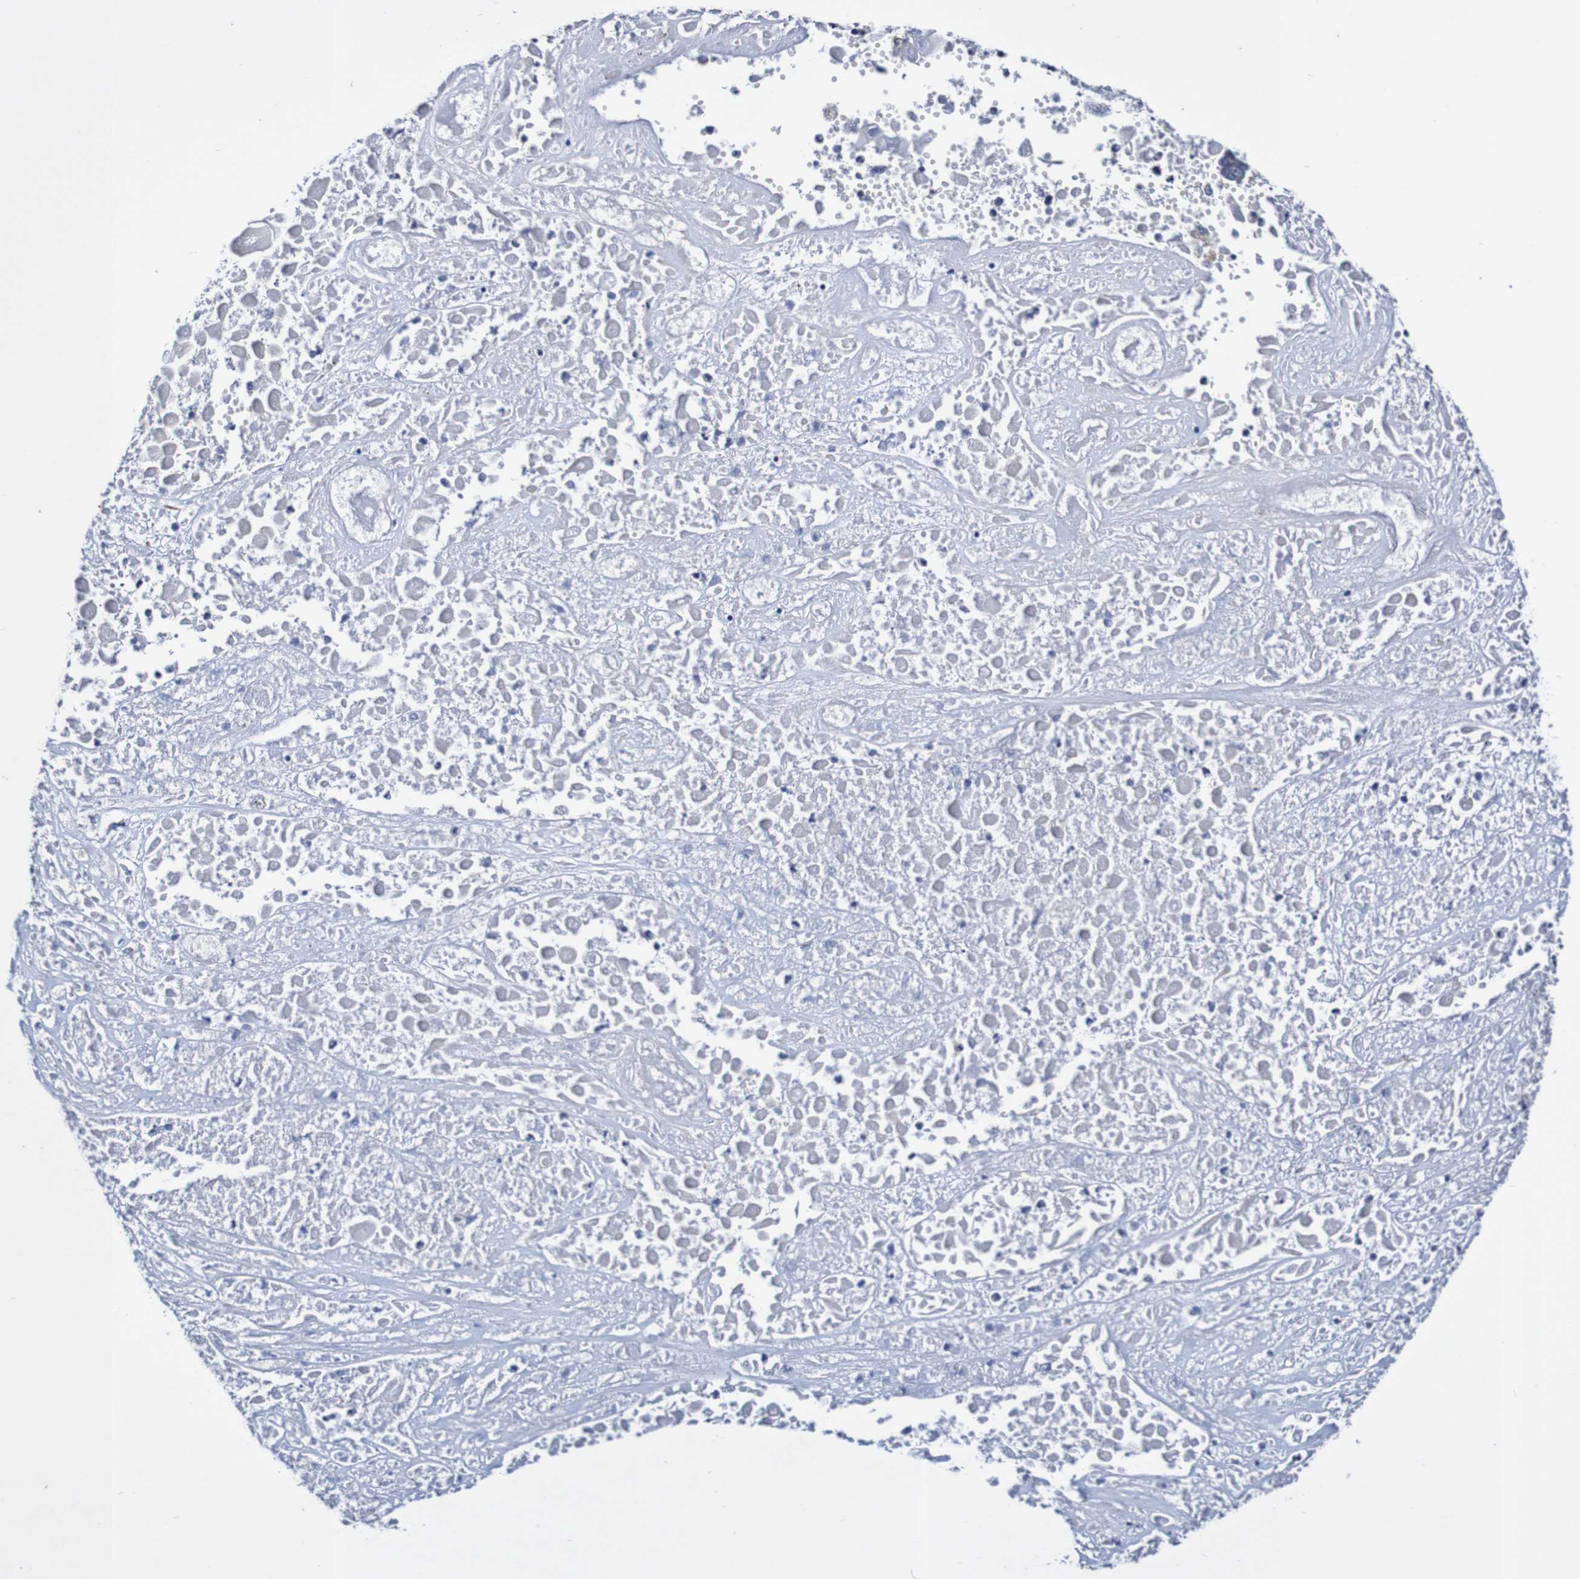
{"staining": {"intensity": "negative", "quantity": "none", "location": "none"}, "tissue": "lung cancer", "cell_type": "Tumor cells", "image_type": "cancer", "snomed": [{"axis": "morphology", "description": "Squamous cell carcinoma, NOS"}, {"axis": "topography", "description": "Lung"}], "caption": "This is an immunohistochemistry image of lung squamous cell carcinoma. There is no positivity in tumor cells.", "gene": "ACVR1C", "patient": {"sex": "male", "age": 71}}